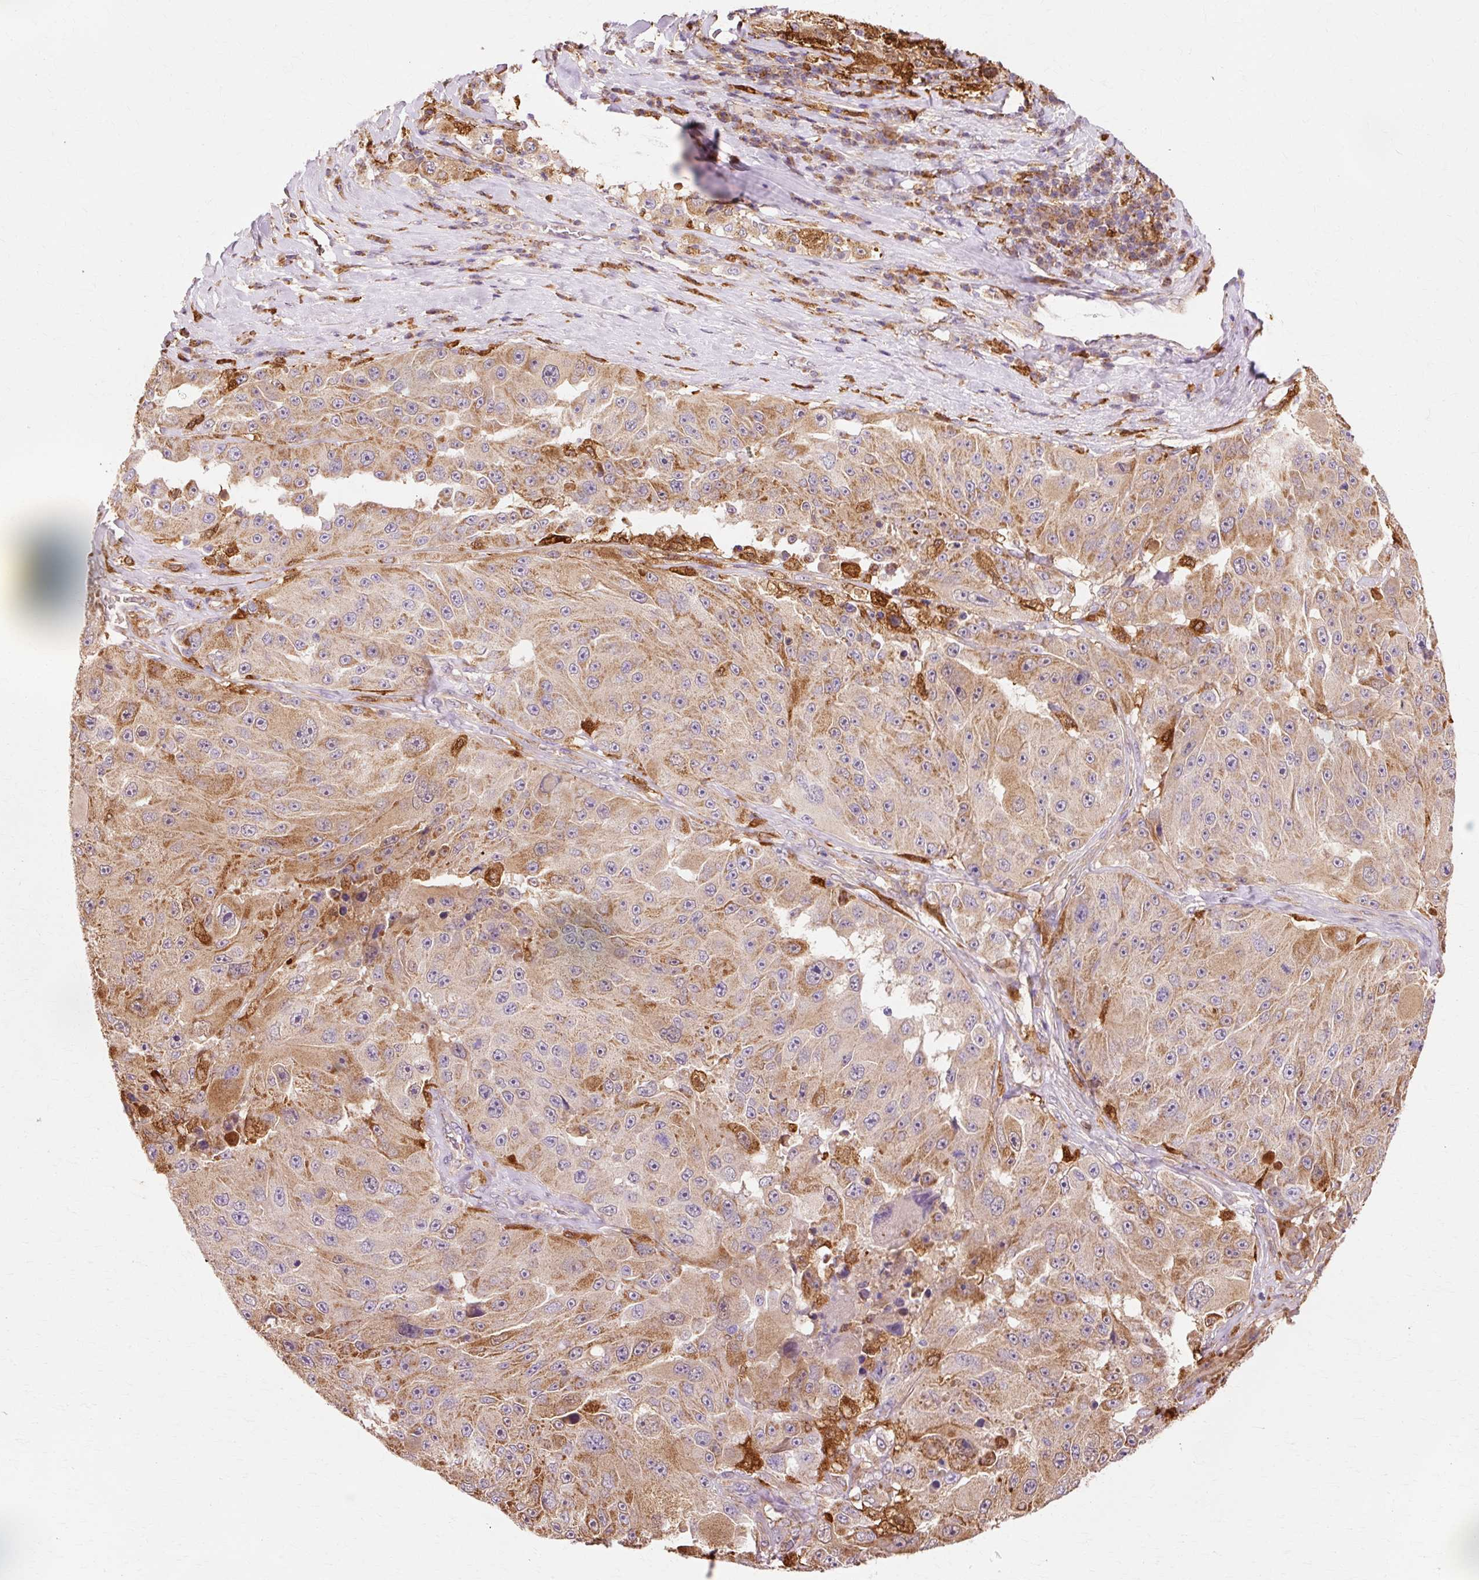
{"staining": {"intensity": "moderate", "quantity": ">75%", "location": "cytoplasmic/membranous"}, "tissue": "melanoma", "cell_type": "Tumor cells", "image_type": "cancer", "snomed": [{"axis": "morphology", "description": "Malignant melanoma, Metastatic site"}, {"axis": "topography", "description": "Lymph node"}], "caption": "An IHC photomicrograph of tumor tissue is shown. Protein staining in brown highlights moderate cytoplasmic/membranous positivity in malignant melanoma (metastatic site) within tumor cells. Immunohistochemistry stains the protein in brown and the nuclei are stained blue.", "gene": "GPX1", "patient": {"sex": "male", "age": 62}}